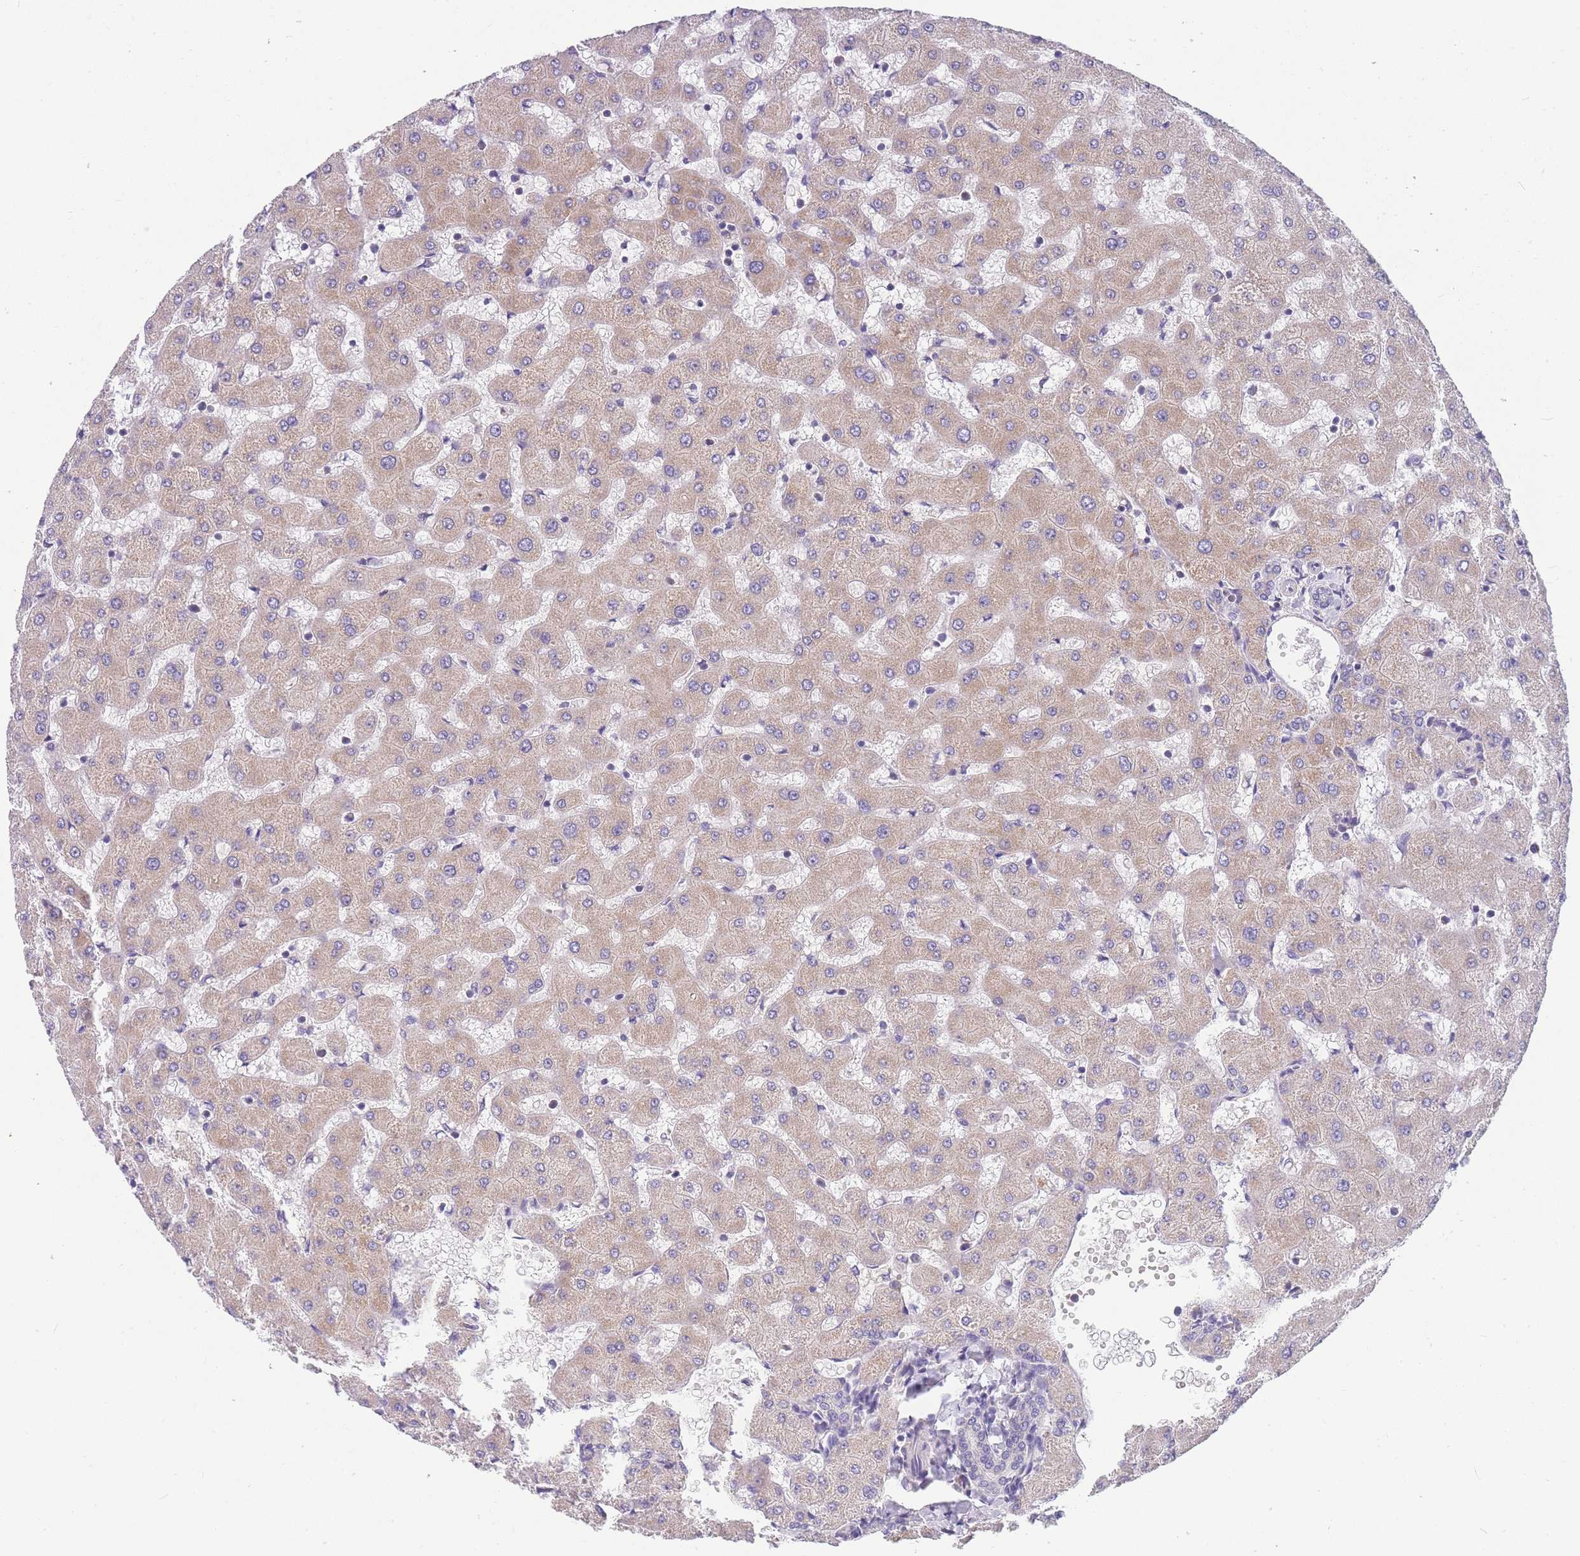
{"staining": {"intensity": "negative", "quantity": "none", "location": "none"}, "tissue": "liver", "cell_type": "Cholangiocytes", "image_type": "normal", "snomed": [{"axis": "morphology", "description": "Normal tissue, NOS"}, {"axis": "topography", "description": "Liver"}], "caption": "Liver was stained to show a protein in brown. There is no significant staining in cholangiocytes. Brightfield microscopy of immunohistochemistry (IHC) stained with DAB (brown) and hematoxylin (blue), captured at high magnification.", "gene": "MRPS11", "patient": {"sex": "female", "age": 63}}